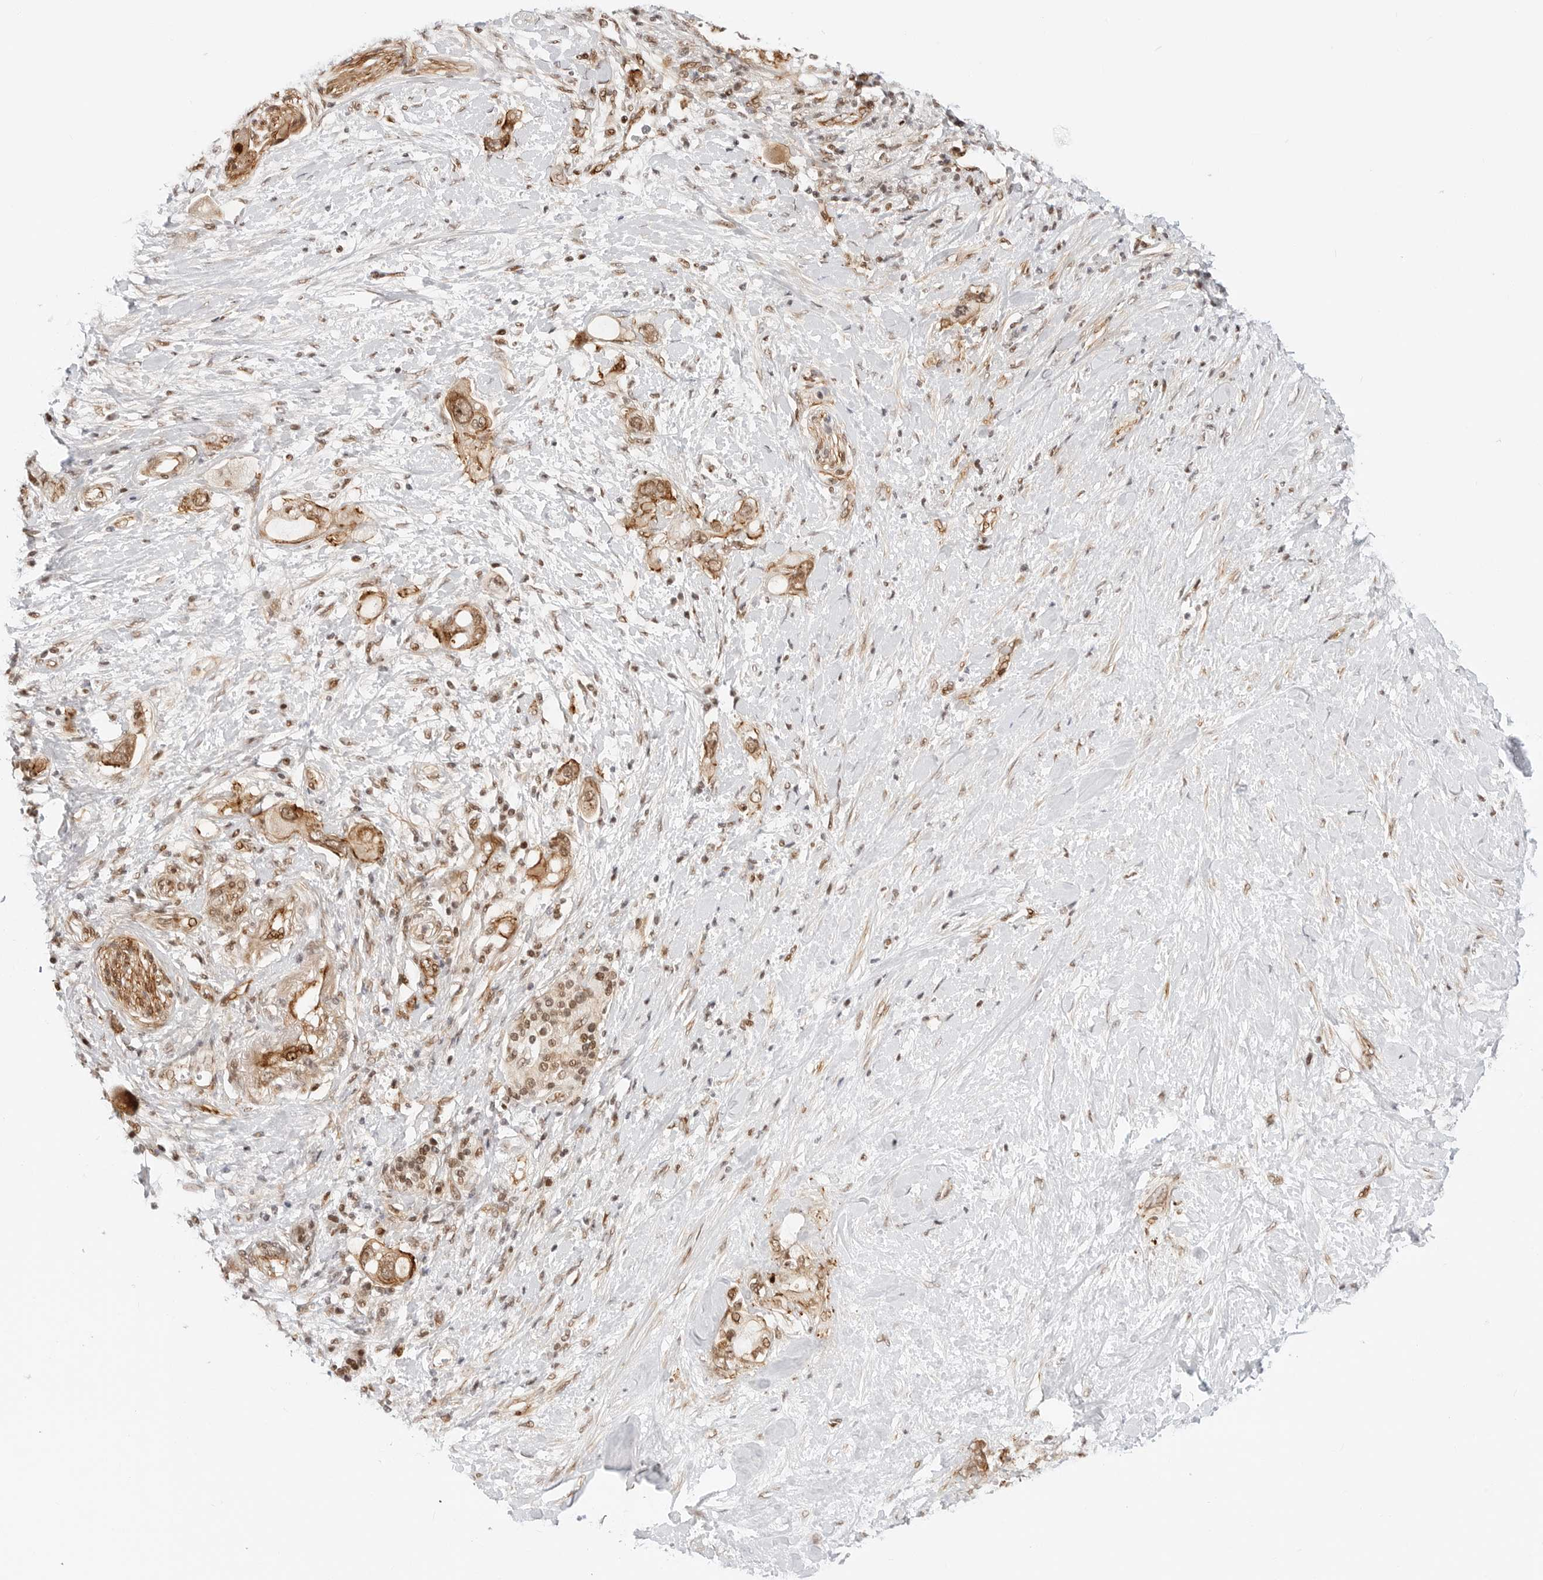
{"staining": {"intensity": "strong", "quantity": ">75%", "location": "cytoplasmic/membranous,nuclear"}, "tissue": "pancreatic cancer", "cell_type": "Tumor cells", "image_type": "cancer", "snomed": [{"axis": "morphology", "description": "Adenocarcinoma, NOS"}, {"axis": "topography", "description": "Pancreas"}], "caption": "Pancreatic cancer stained for a protein shows strong cytoplasmic/membranous and nuclear positivity in tumor cells.", "gene": "ZNF613", "patient": {"sex": "female", "age": 56}}